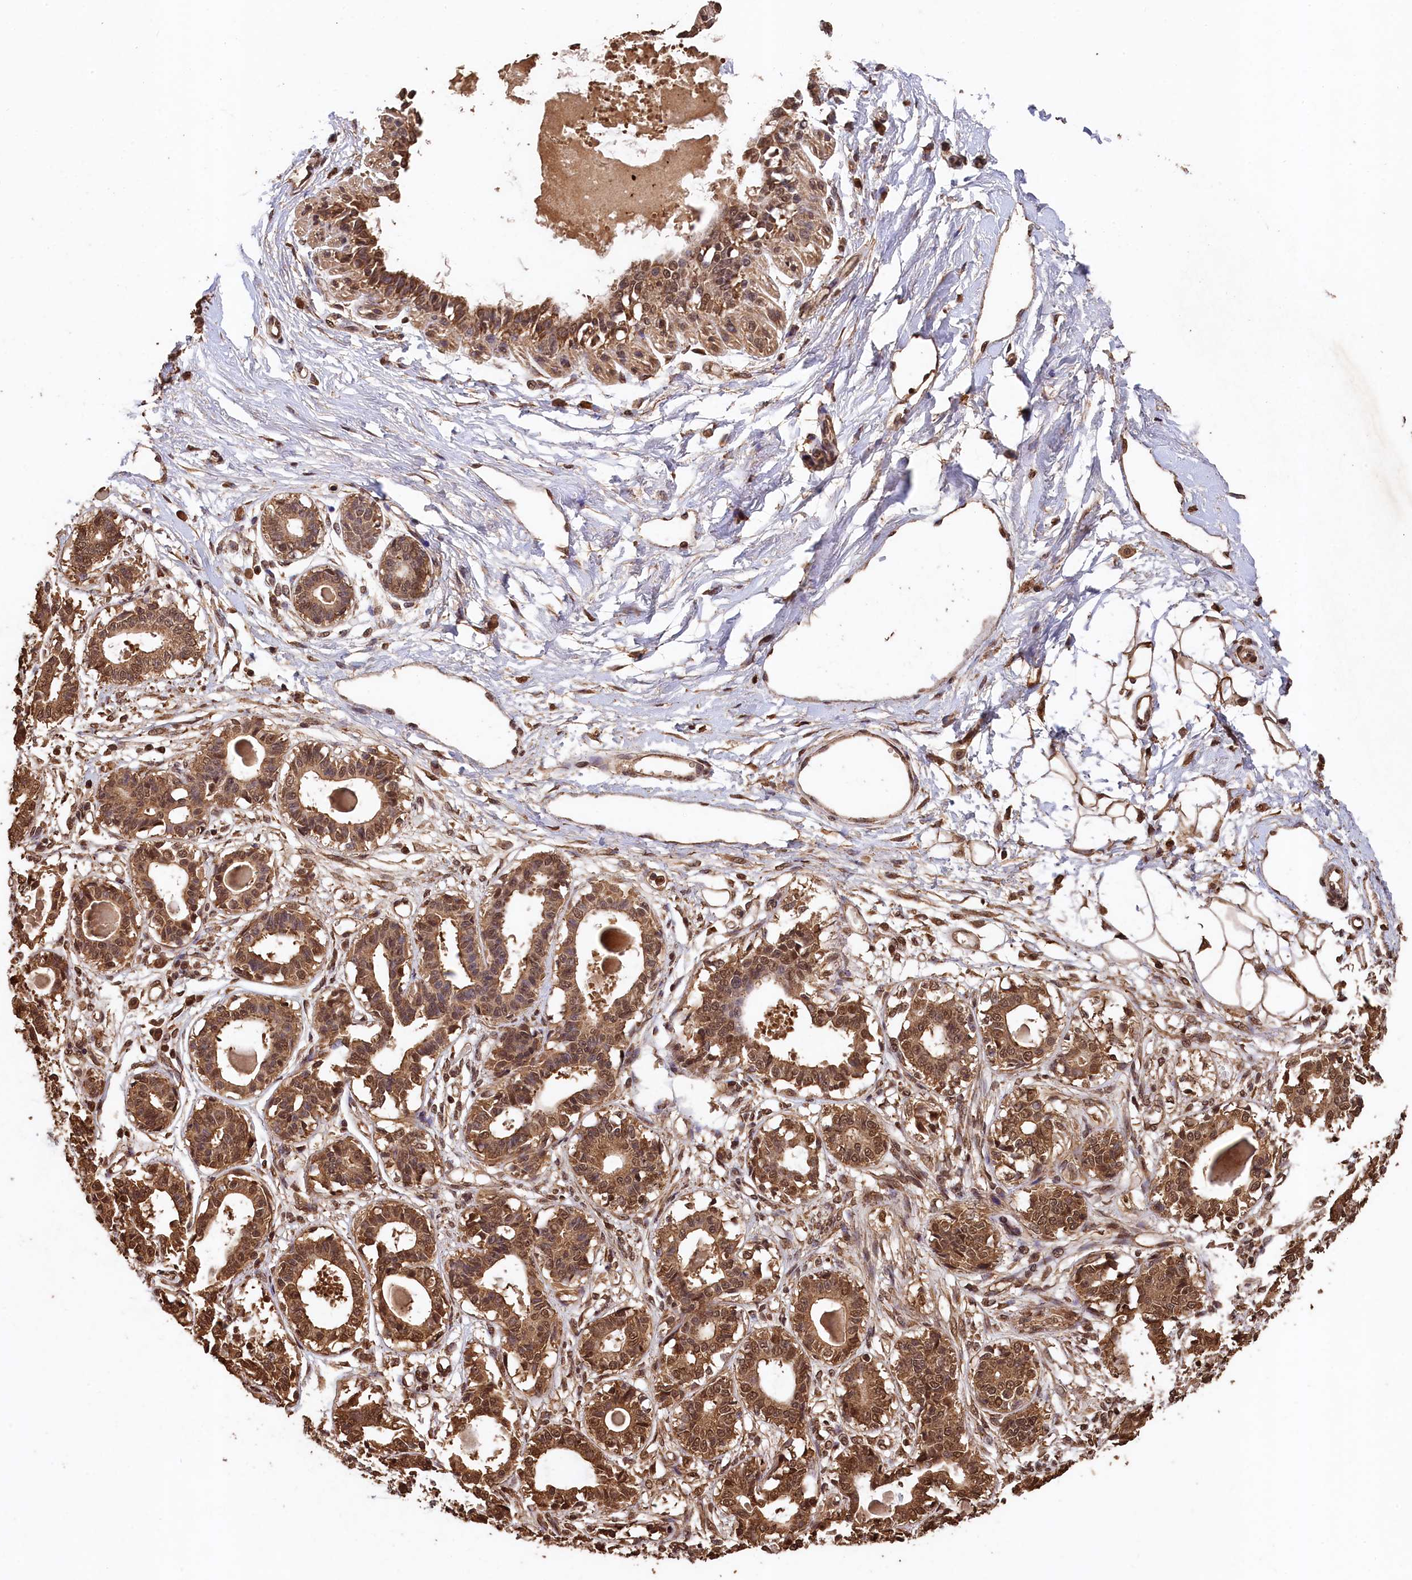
{"staining": {"intensity": "moderate", "quantity": ">75%", "location": "cytoplasmic/membranous,nuclear"}, "tissue": "breast", "cell_type": "Adipocytes", "image_type": "normal", "snomed": [{"axis": "morphology", "description": "Normal tissue, NOS"}, {"axis": "topography", "description": "Breast"}], "caption": "Moderate cytoplasmic/membranous,nuclear staining for a protein is identified in about >75% of adipocytes of benign breast using IHC.", "gene": "CEP57L1", "patient": {"sex": "female", "age": 45}}